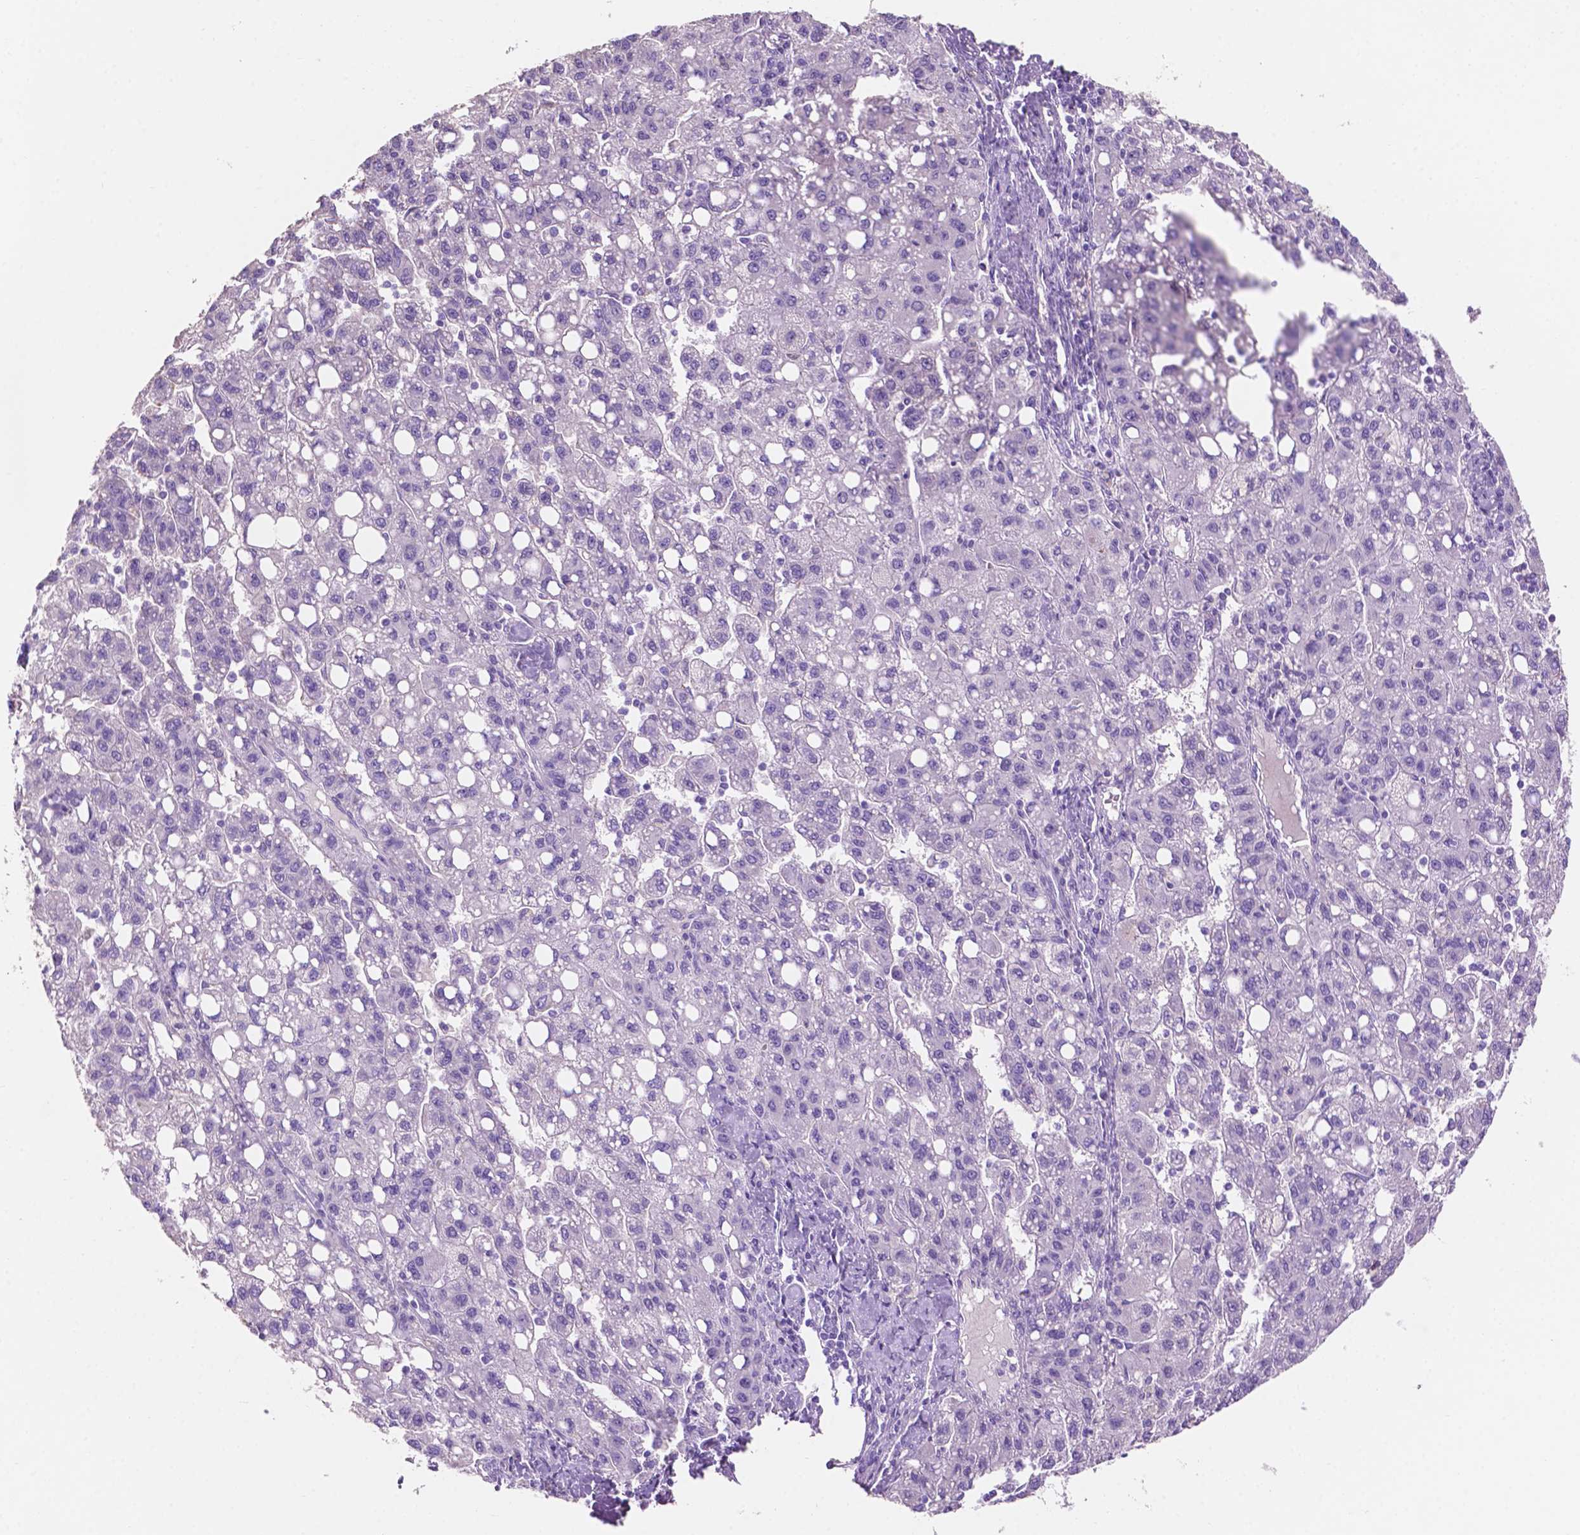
{"staining": {"intensity": "negative", "quantity": "none", "location": "none"}, "tissue": "liver cancer", "cell_type": "Tumor cells", "image_type": "cancer", "snomed": [{"axis": "morphology", "description": "Carcinoma, Hepatocellular, NOS"}, {"axis": "topography", "description": "Liver"}], "caption": "Protein analysis of liver hepatocellular carcinoma reveals no significant expression in tumor cells.", "gene": "CLDN17", "patient": {"sex": "female", "age": 82}}